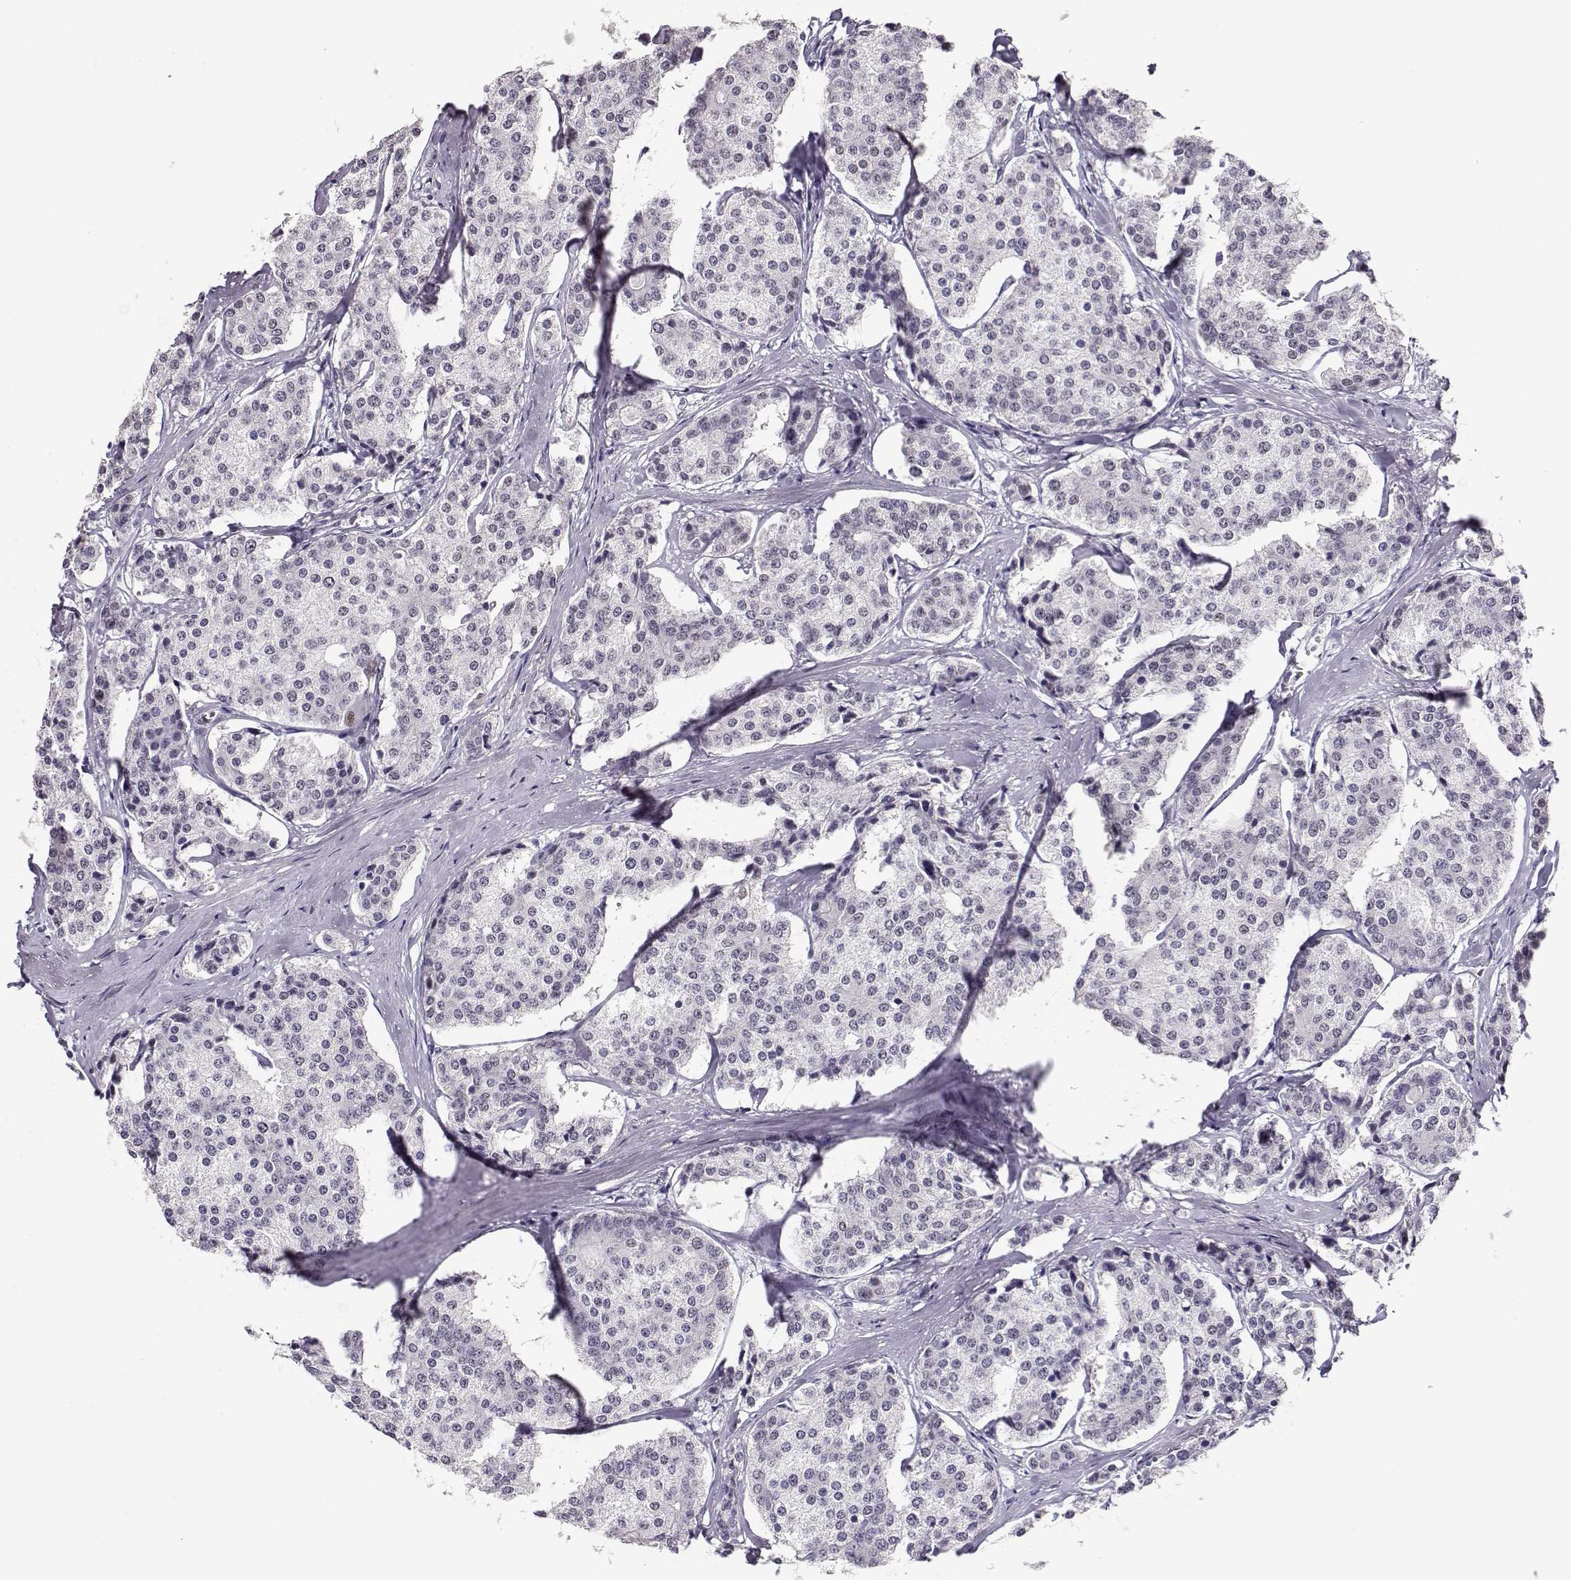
{"staining": {"intensity": "negative", "quantity": "none", "location": "none"}, "tissue": "carcinoid", "cell_type": "Tumor cells", "image_type": "cancer", "snomed": [{"axis": "morphology", "description": "Carcinoid, malignant, NOS"}, {"axis": "topography", "description": "Small intestine"}], "caption": "Tumor cells are negative for brown protein staining in malignant carcinoid. (Brightfield microscopy of DAB immunohistochemistry (IHC) at high magnification).", "gene": "POLI", "patient": {"sex": "female", "age": 65}}